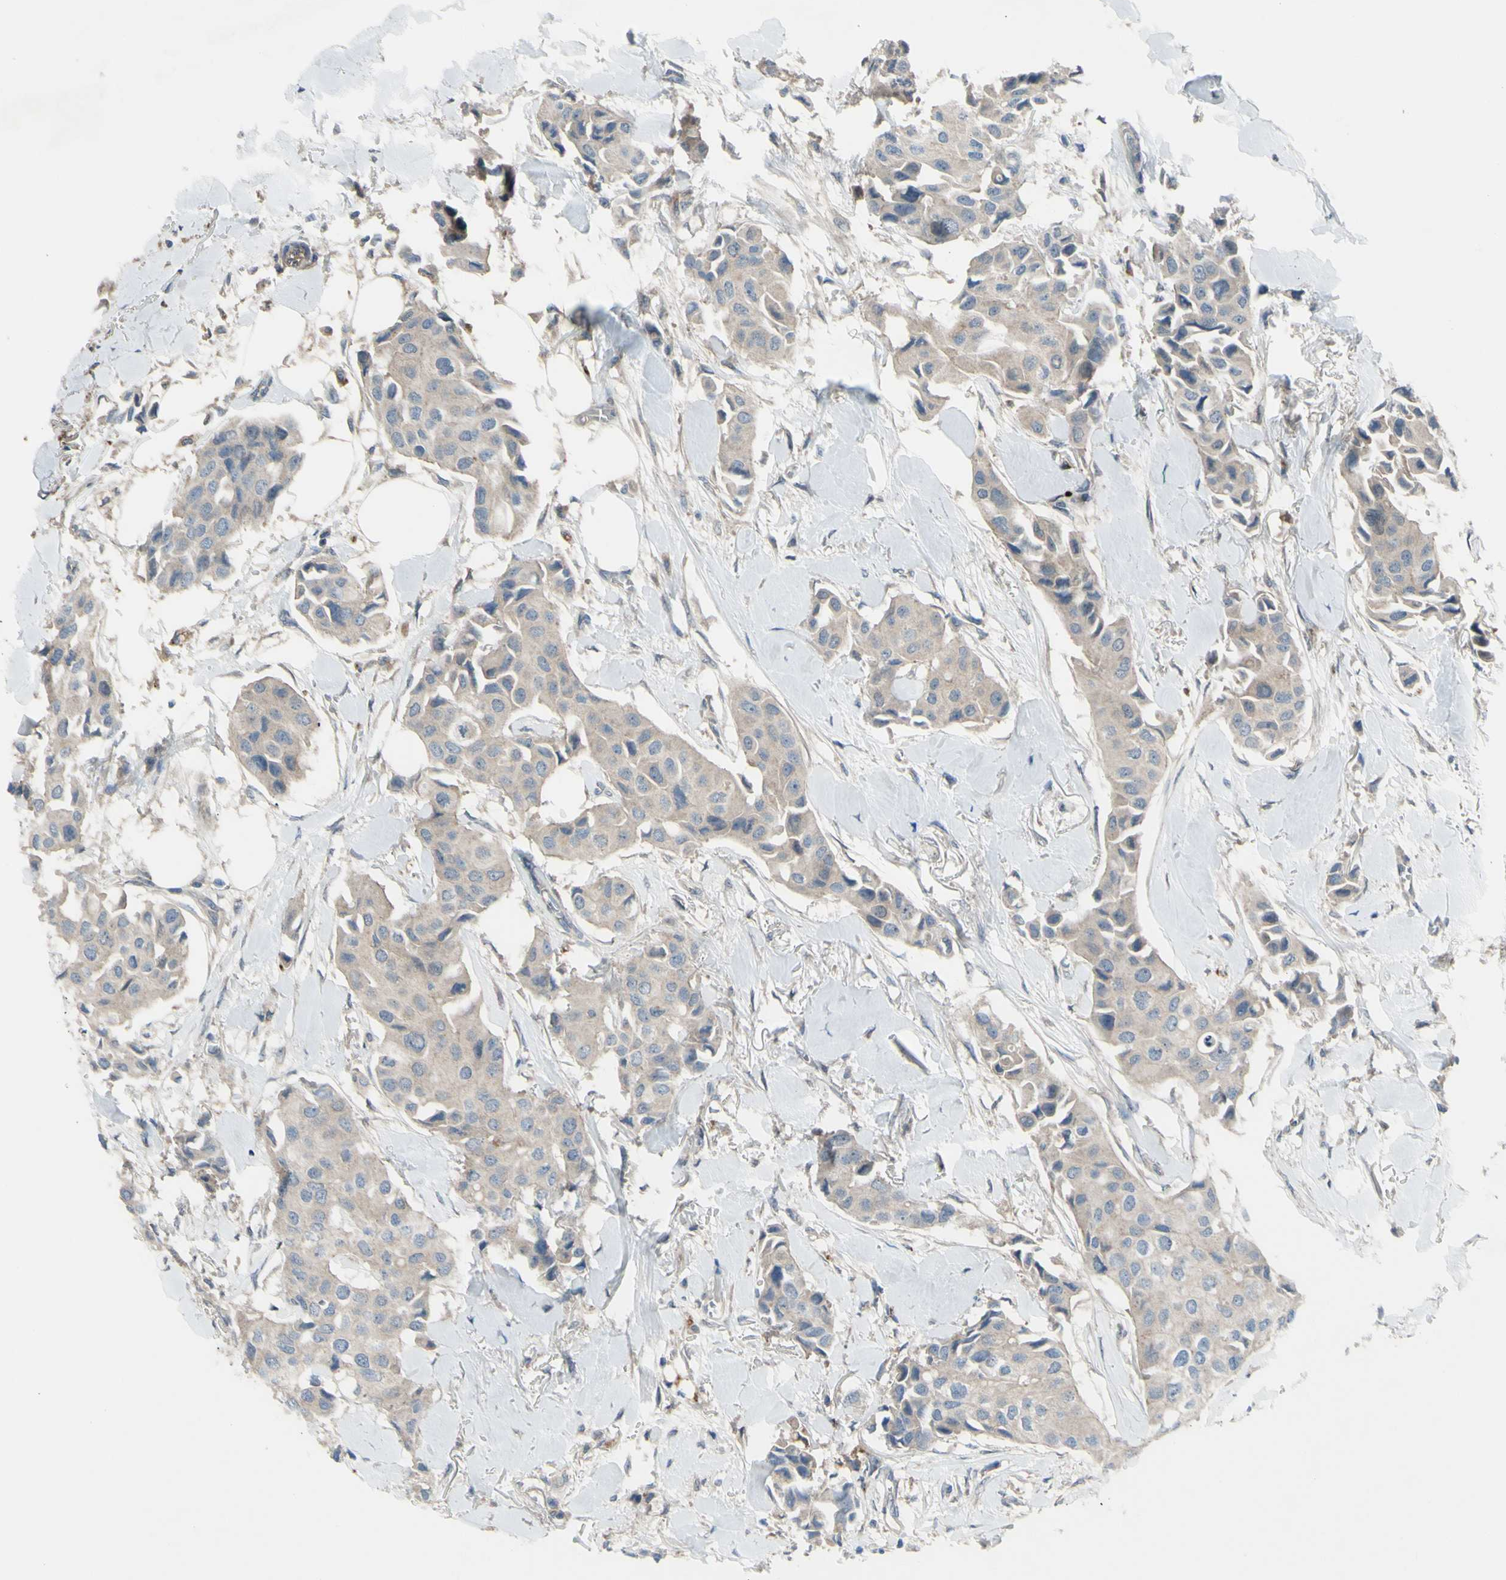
{"staining": {"intensity": "weak", "quantity": ">75%", "location": "cytoplasmic/membranous"}, "tissue": "breast cancer", "cell_type": "Tumor cells", "image_type": "cancer", "snomed": [{"axis": "morphology", "description": "Duct carcinoma"}, {"axis": "topography", "description": "Breast"}], "caption": "Human breast cancer (intraductal carcinoma) stained with a brown dye displays weak cytoplasmic/membranous positive positivity in about >75% of tumor cells.", "gene": "AFP", "patient": {"sex": "female", "age": 80}}